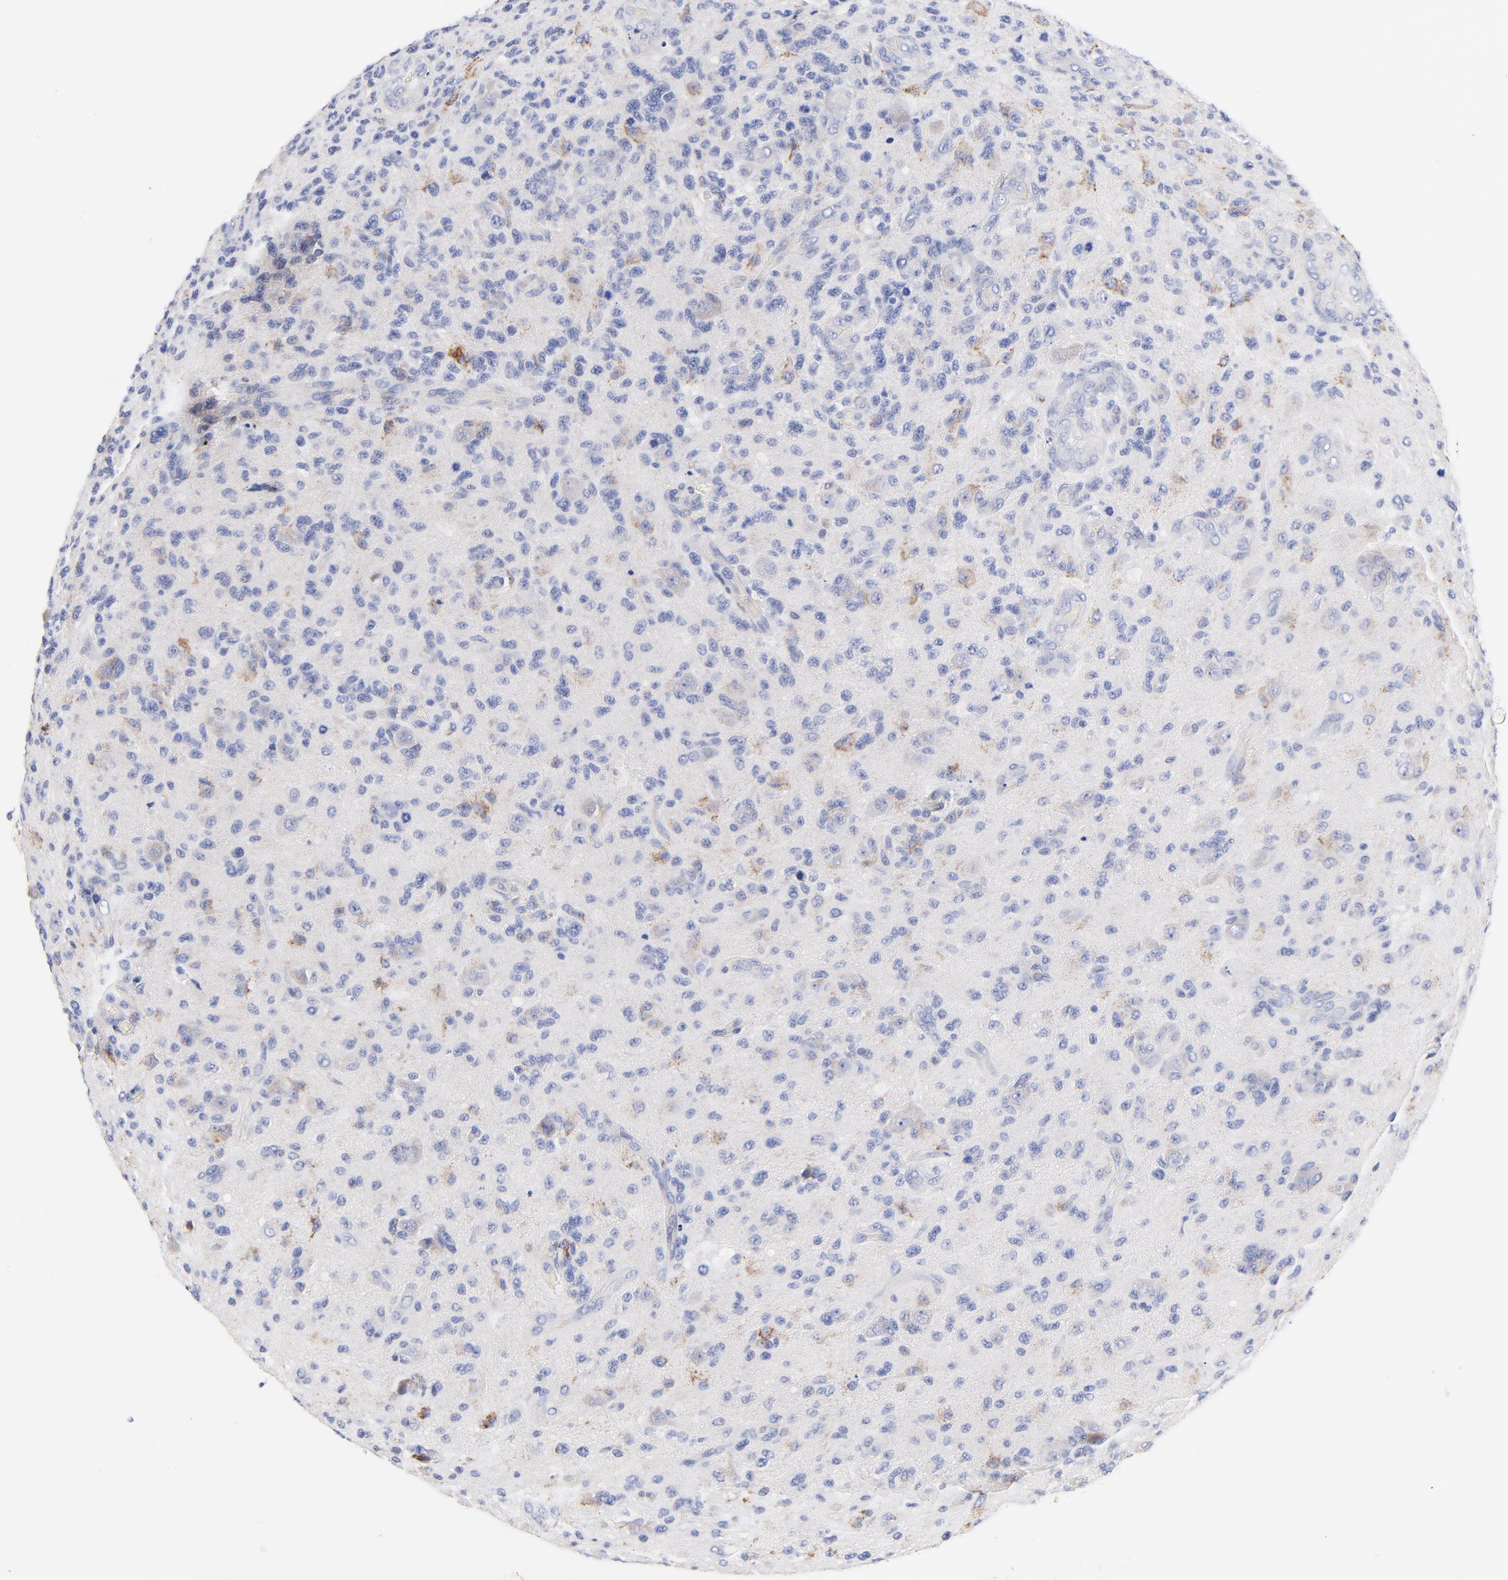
{"staining": {"intensity": "negative", "quantity": "none", "location": "none"}, "tissue": "glioma", "cell_type": "Tumor cells", "image_type": "cancer", "snomed": [{"axis": "morphology", "description": "Glioma, malignant, High grade"}, {"axis": "topography", "description": "Brain"}], "caption": "A photomicrograph of glioma stained for a protein displays no brown staining in tumor cells.", "gene": "FBXO10", "patient": {"sex": "male", "age": 36}}